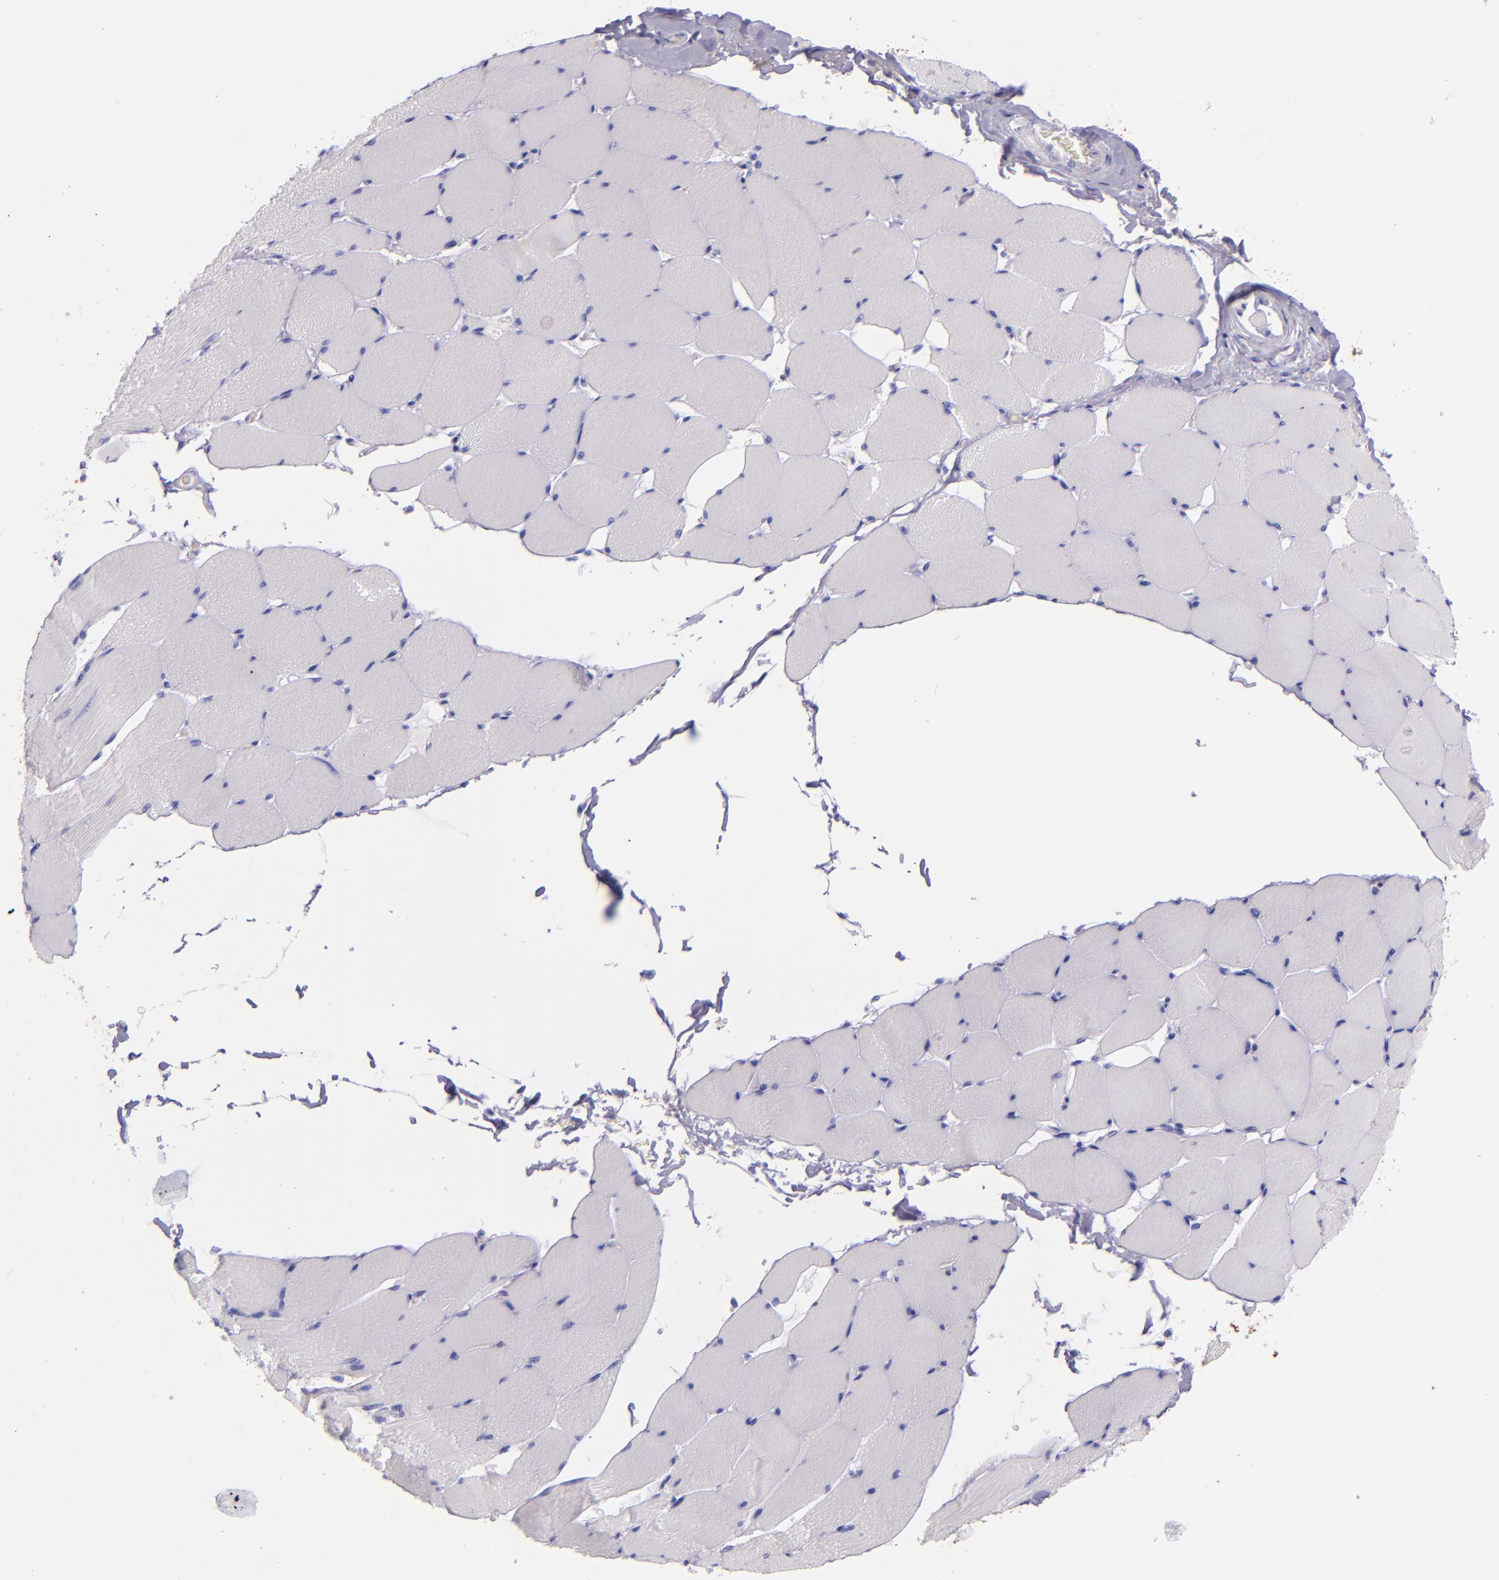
{"staining": {"intensity": "negative", "quantity": "none", "location": "none"}, "tissue": "skeletal muscle", "cell_type": "Myocytes", "image_type": "normal", "snomed": [{"axis": "morphology", "description": "Normal tissue, NOS"}, {"axis": "topography", "description": "Skeletal muscle"}], "caption": "Myocytes are negative for protein expression in benign human skeletal muscle. (IHC, brightfield microscopy, high magnification).", "gene": "SFTPA2", "patient": {"sex": "male", "age": 62}}